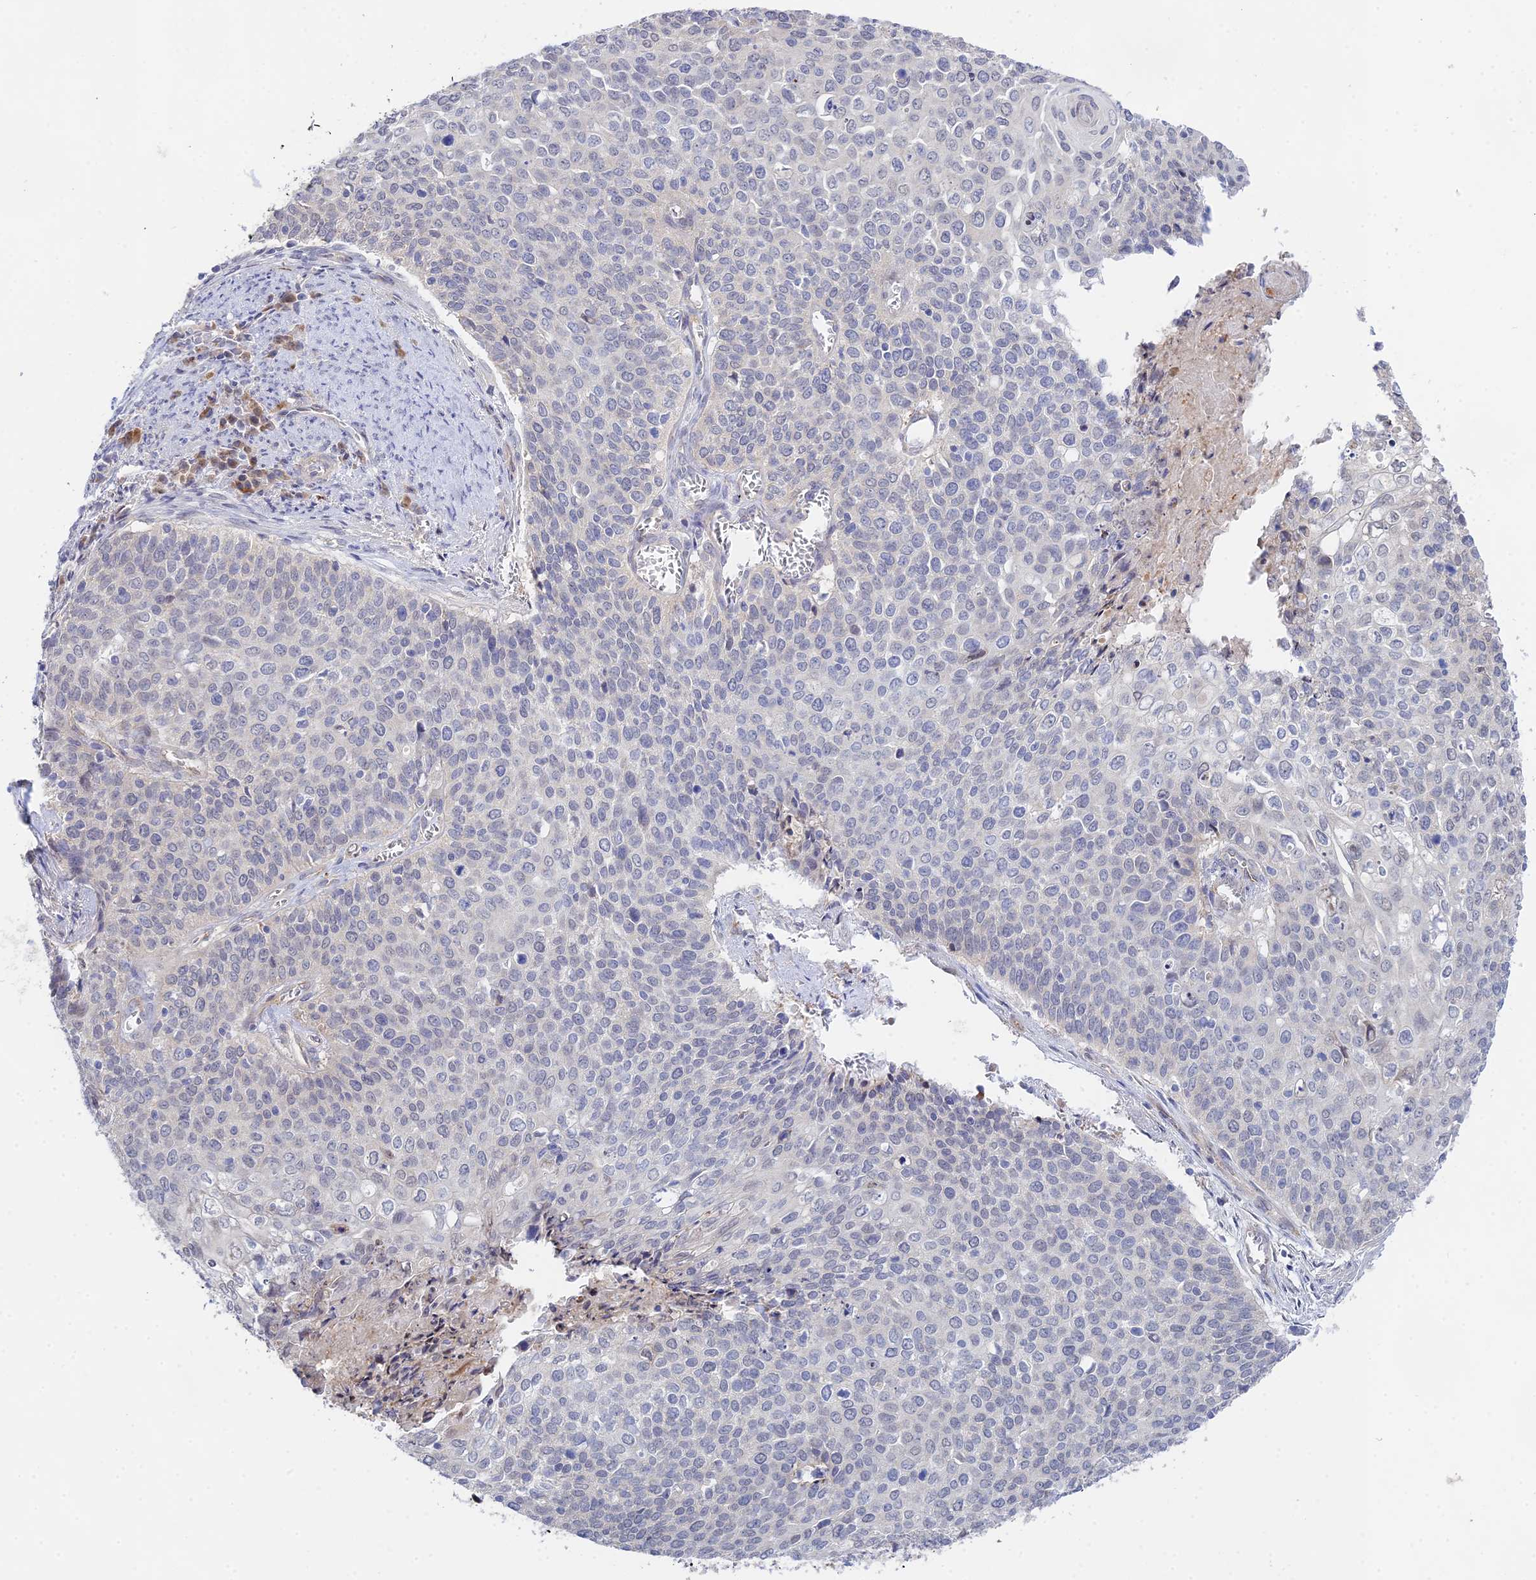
{"staining": {"intensity": "negative", "quantity": "none", "location": "none"}, "tissue": "cervical cancer", "cell_type": "Tumor cells", "image_type": "cancer", "snomed": [{"axis": "morphology", "description": "Squamous cell carcinoma, NOS"}, {"axis": "topography", "description": "Cervix"}], "caption": "Protein analysis of cervical squamous cell carcinoma shows no significant positivity in tumor cells.", "gene": "DNAH14", "patient": {"sex": "female", "age": 39}}